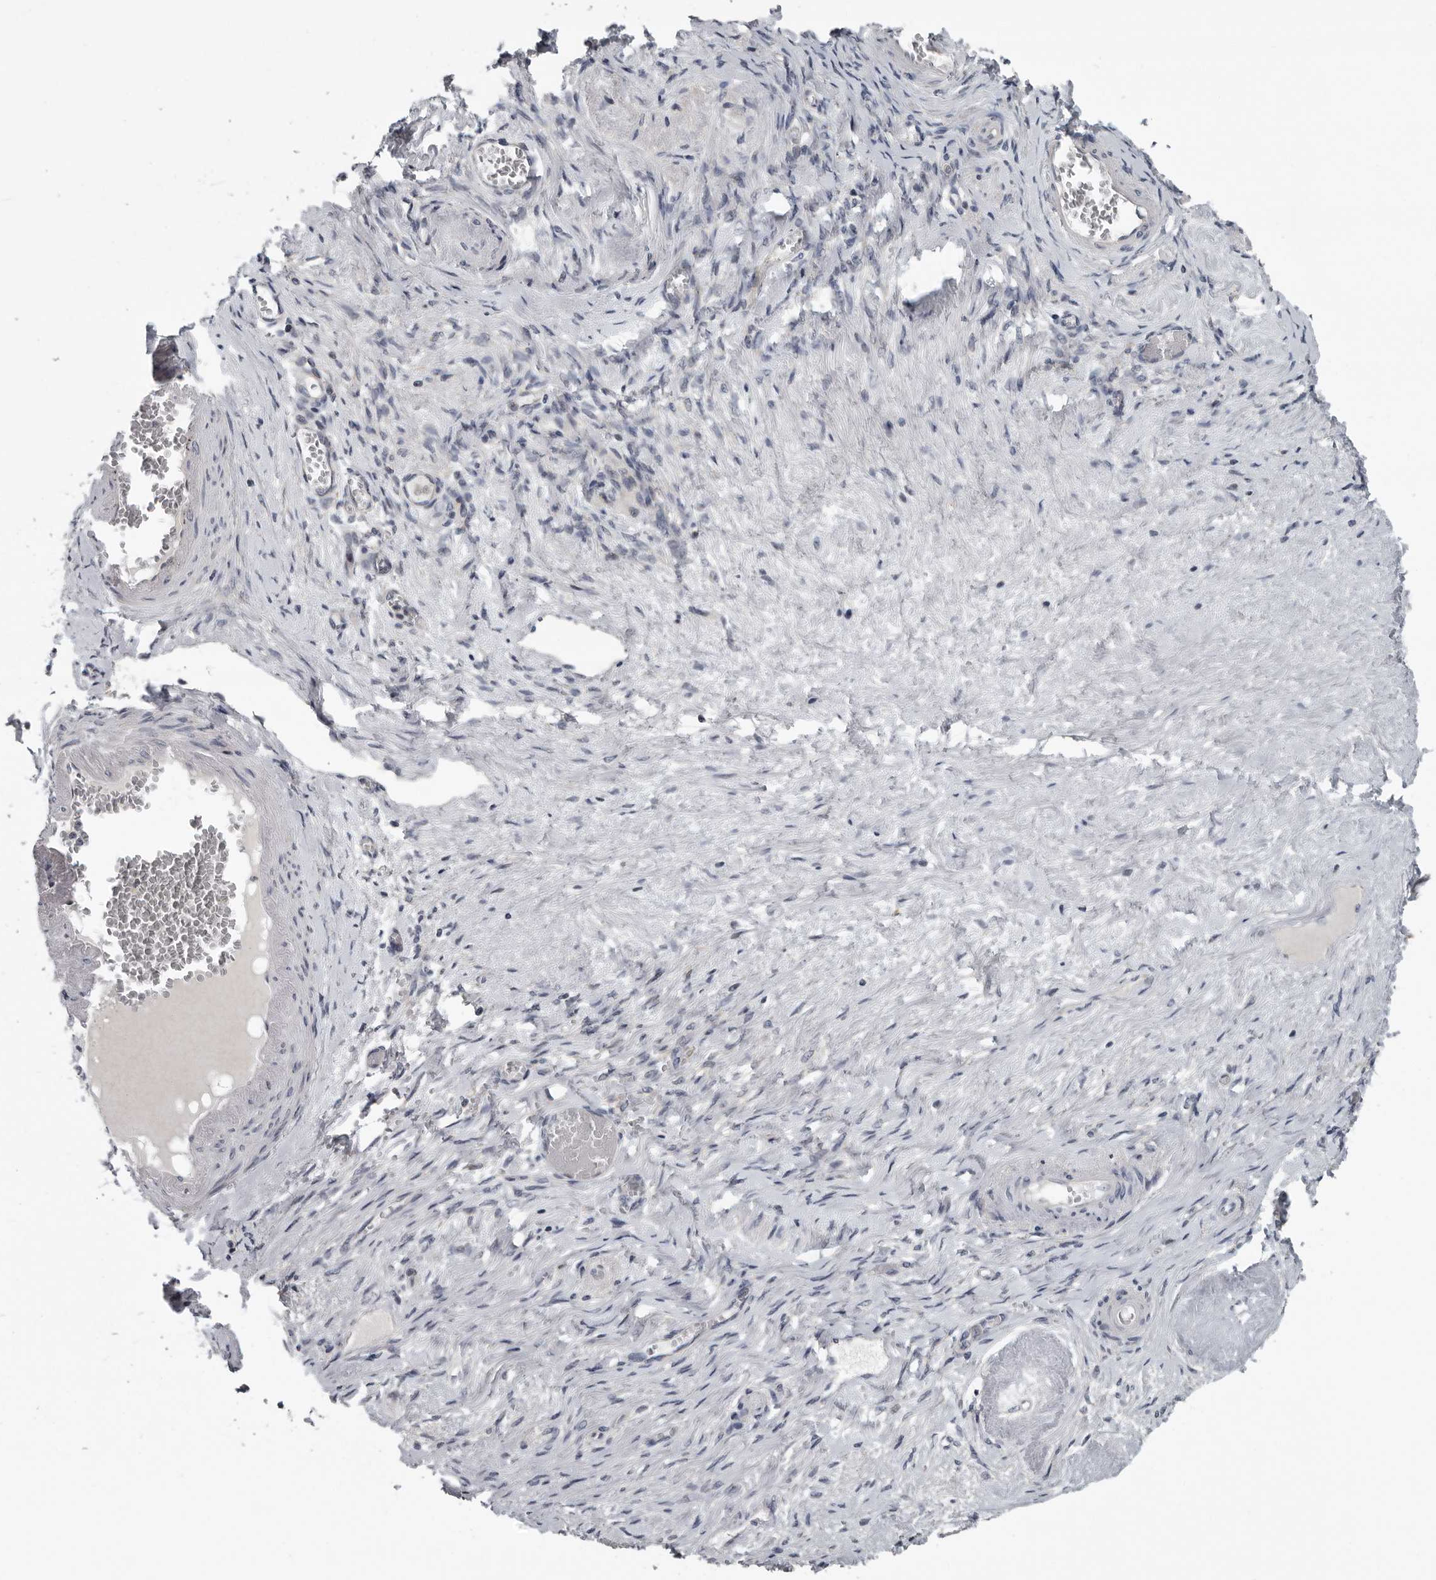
{"staining": {"intensity": "negative", "quantity": "none", "location": "none"}, "tissue": "adipose tissue", "cell_type": "Adipocytes", "image_type": "normal", "snomed": [{"axis": "morphology", "description": "Normal tissue, NOS"}, {"axis": "topography", "description": "Vascular tissue"}, {"axis": "topography", "description": "Fallopian tube"}, {"axis": "topography", "description": "Ovary"}], "caption": "High power microscopy micrograph of an immunohistochemistry micrograph of benign adipose tissue, revealing no significant staining in adipocytes. Nuclei are stained in blue.", "gene": "TMEM199", "patient": {"sex": "female", "age": 67}}